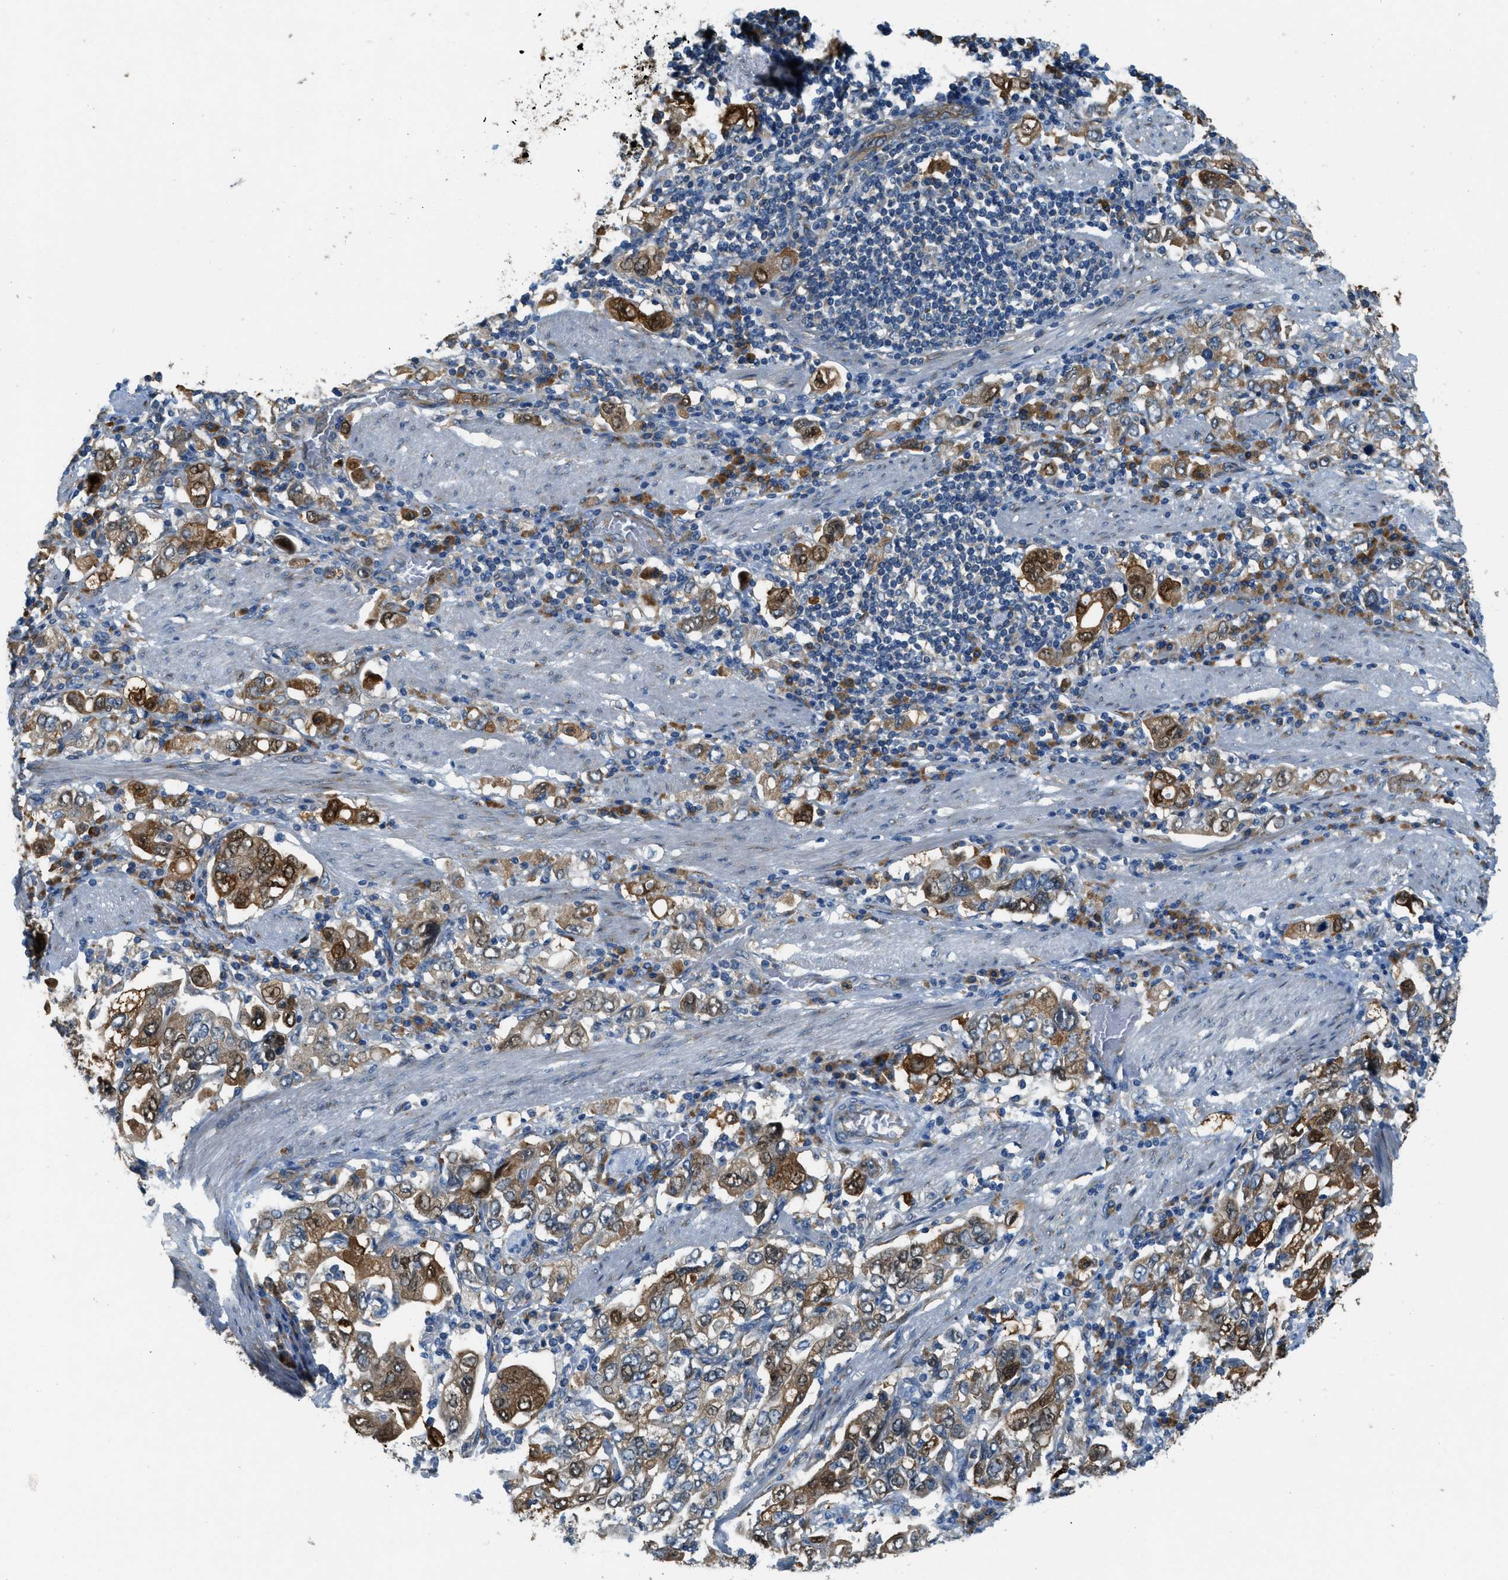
{"staining": {"intensity": "moderate", "quantity": ">75%", "location": "cytoplasmic/membranous,nuclear"}, "tissue": "stomach cancer", "cell_type": "Tumor cells", "image_type": "cancer", "snomed": [{"axis": "morphology", "description": "Adenocarcinoma, NOS"}, {"axis": "topography", "description": "Stomach, upper"}], "caption": "A high-resolution image shows immunohistochemistry (IHC) staining of stomach adenocarcinoma, which displays moderate cytoplasmic/membranous and nuclear expression in approximately >75% of tumor cells.", "gene": "GIMAP8", "patient": {"sex": "male", "age": 62}}